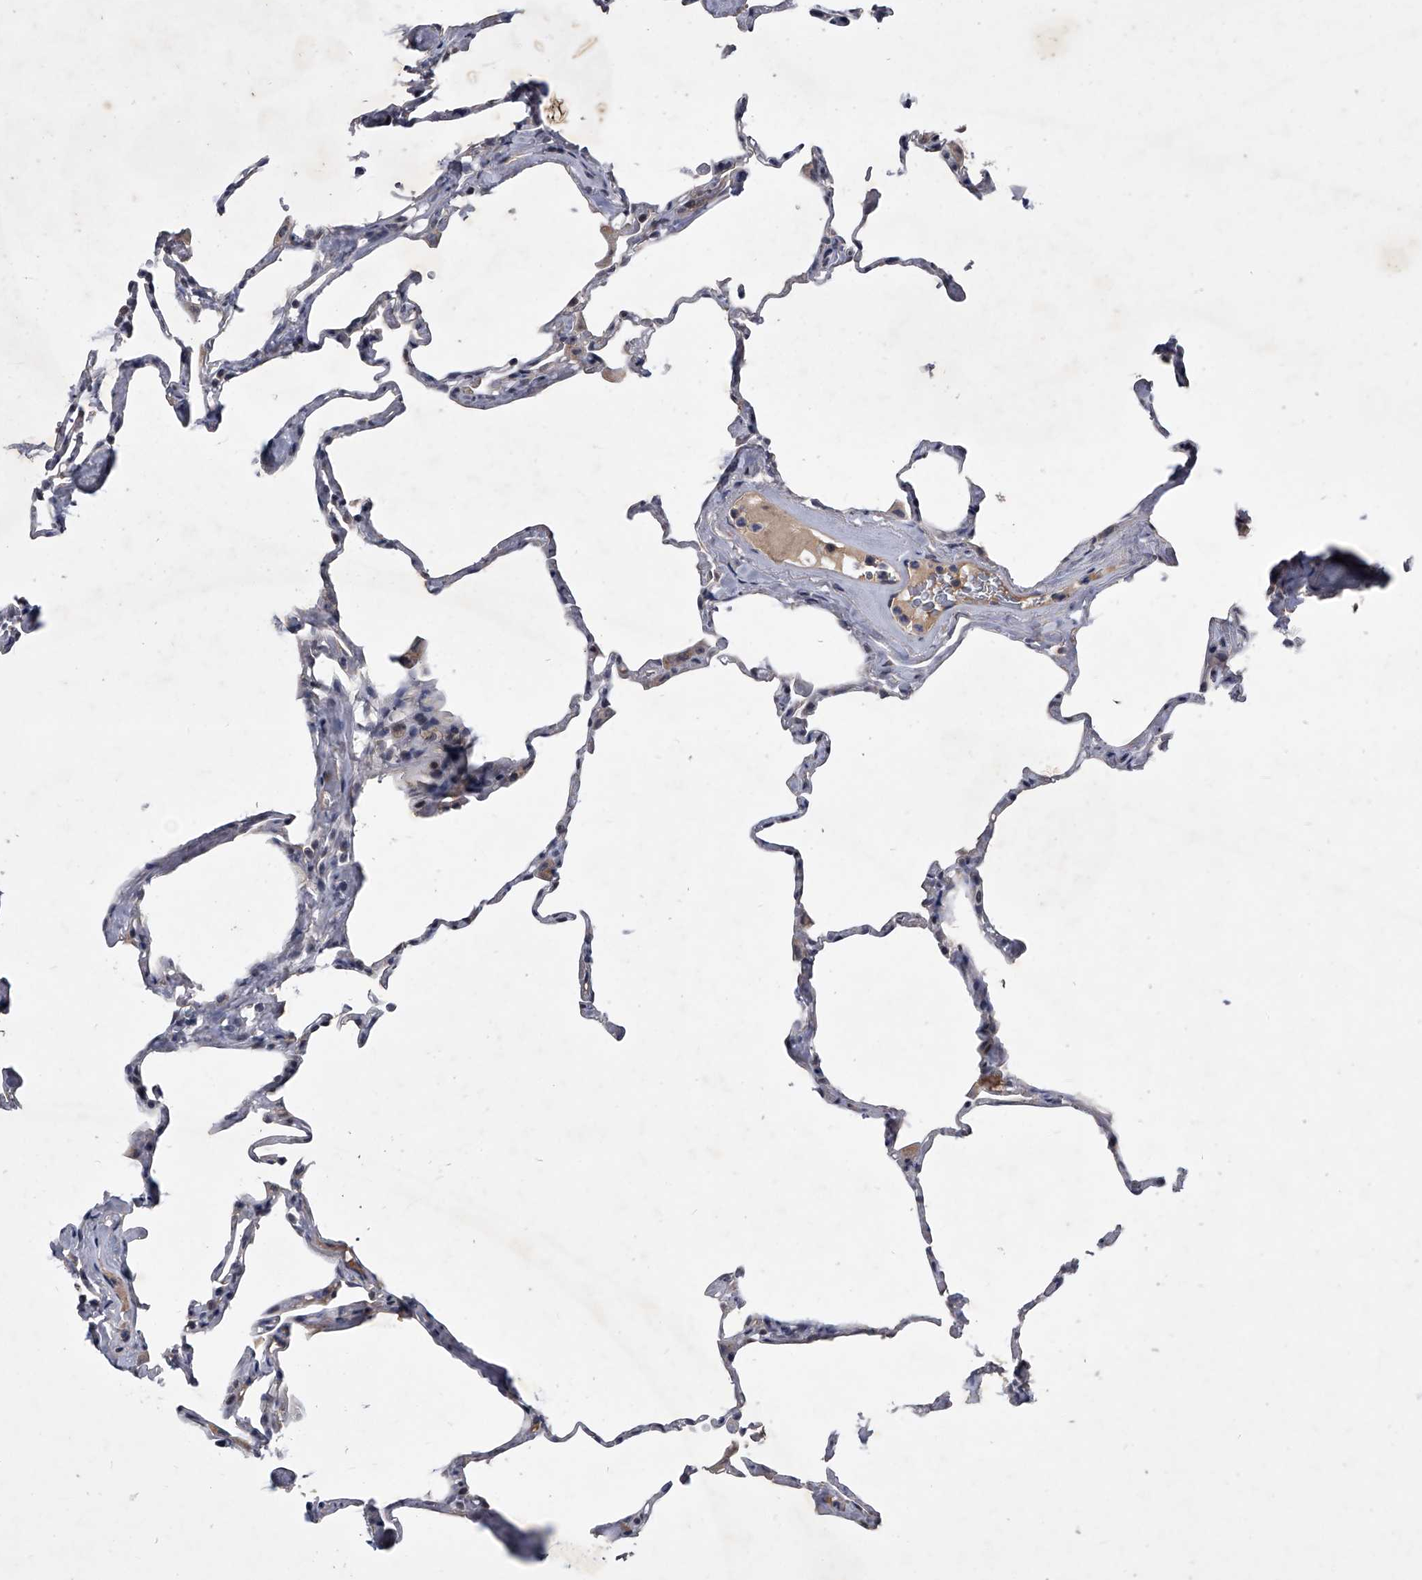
{"staining": {"intensity": "negative", "quantity": "none", "location": "none"}, "tissue": "lung", "cell_type": "Alveolar cells", "image_type": "normal", "snomed": [{"axis": "morphology", "description": "Normal tissue, NOS"}, {"axis": "topography", "description": "Lung"}], "caption": "Alveolar cells are negative for protein expression in normal human lung. (DAB immunohistochemistry, high magnification).", "gene": "ZNF76", "patient": {"sex": "male", "age": 65}}